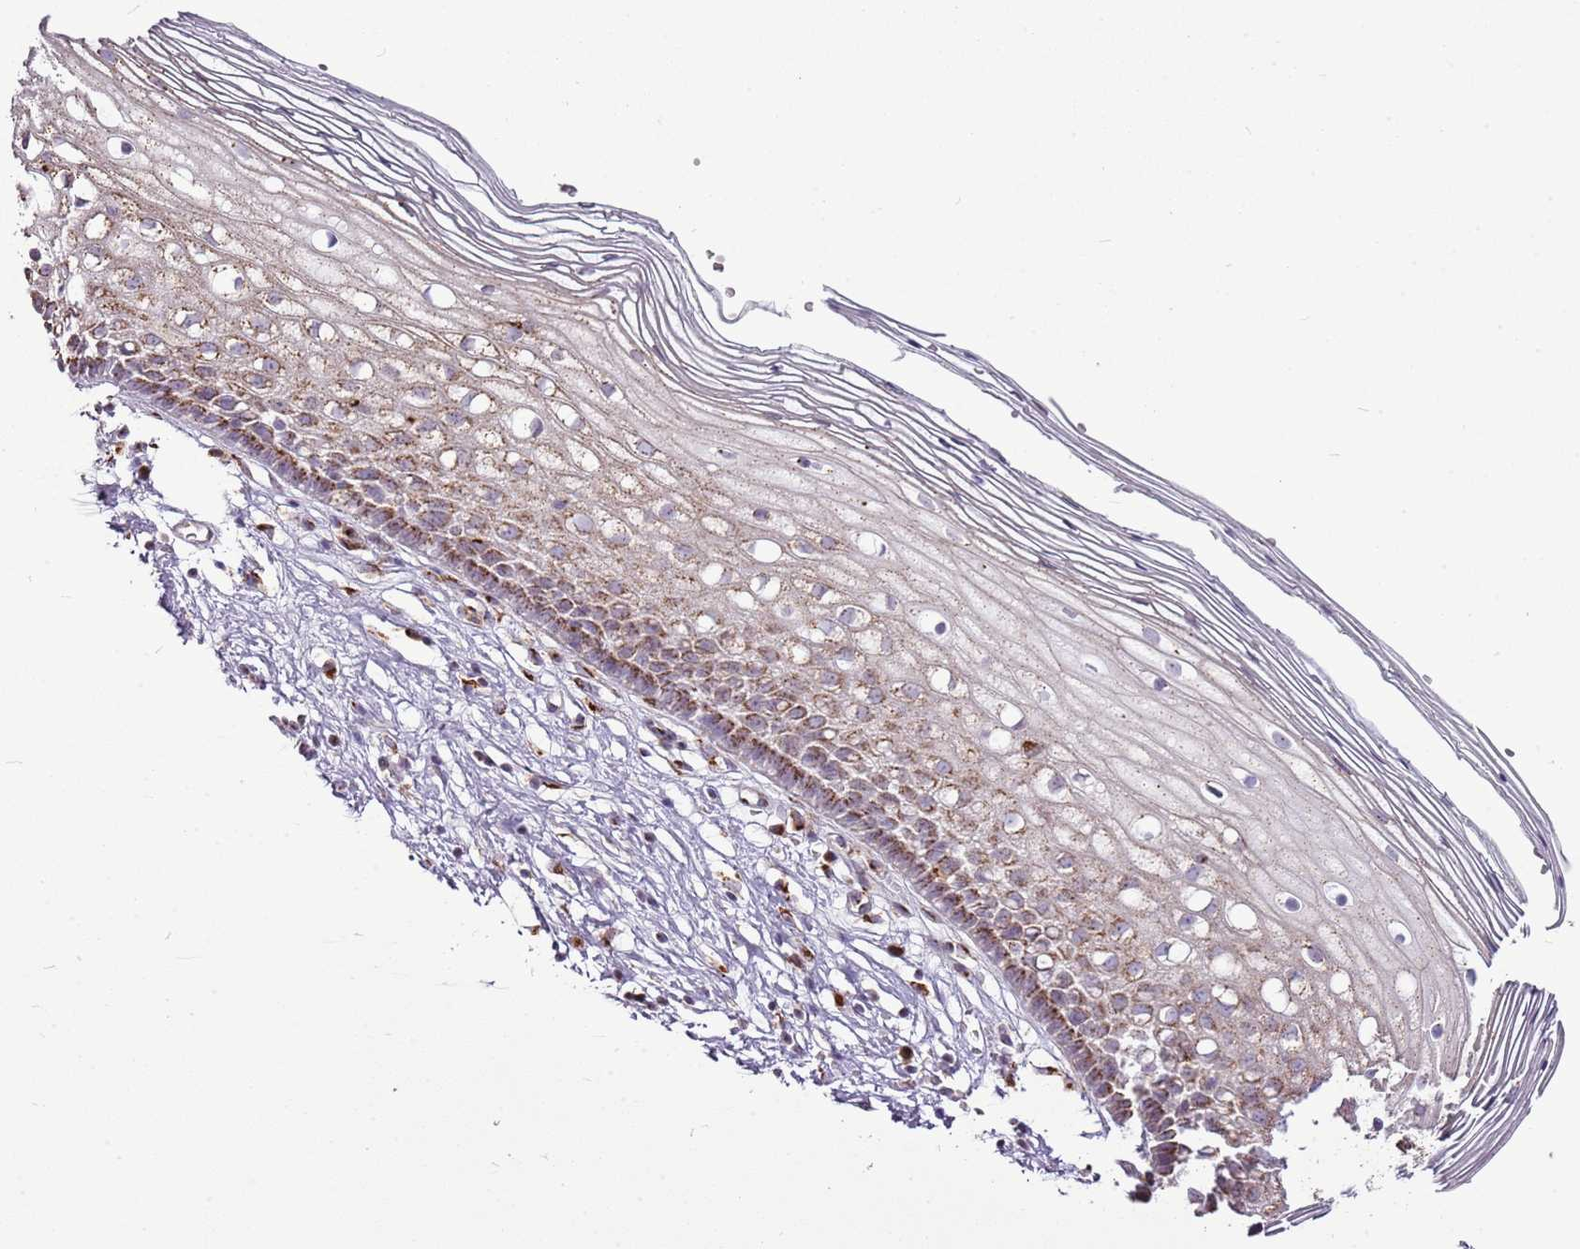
{"staining": {"intensity": "weak", "quantity": "25%-75%", "location": "cytoplasmic/membranous"}, "tissue": "cervix", "cell_type": "Glandular cells", "image_type": "normal", "snomed": [{"axis": "morphology", "description": "Normal tissue, NOS"}, {"axis": "topography", "description": "Cervix"}], "caption": "An image of cervix stained for a protein demonstrates weak cytoplasmic/membranous brown staining in glandular cells. Using DAB (3,3'-diaminobenzidine) (brown) and hematoxylin (blue) stains, captured at high magnification using brightfield microscopy.", "gene": "TMED10", "patient": {"sex": "female", "age": 27}}